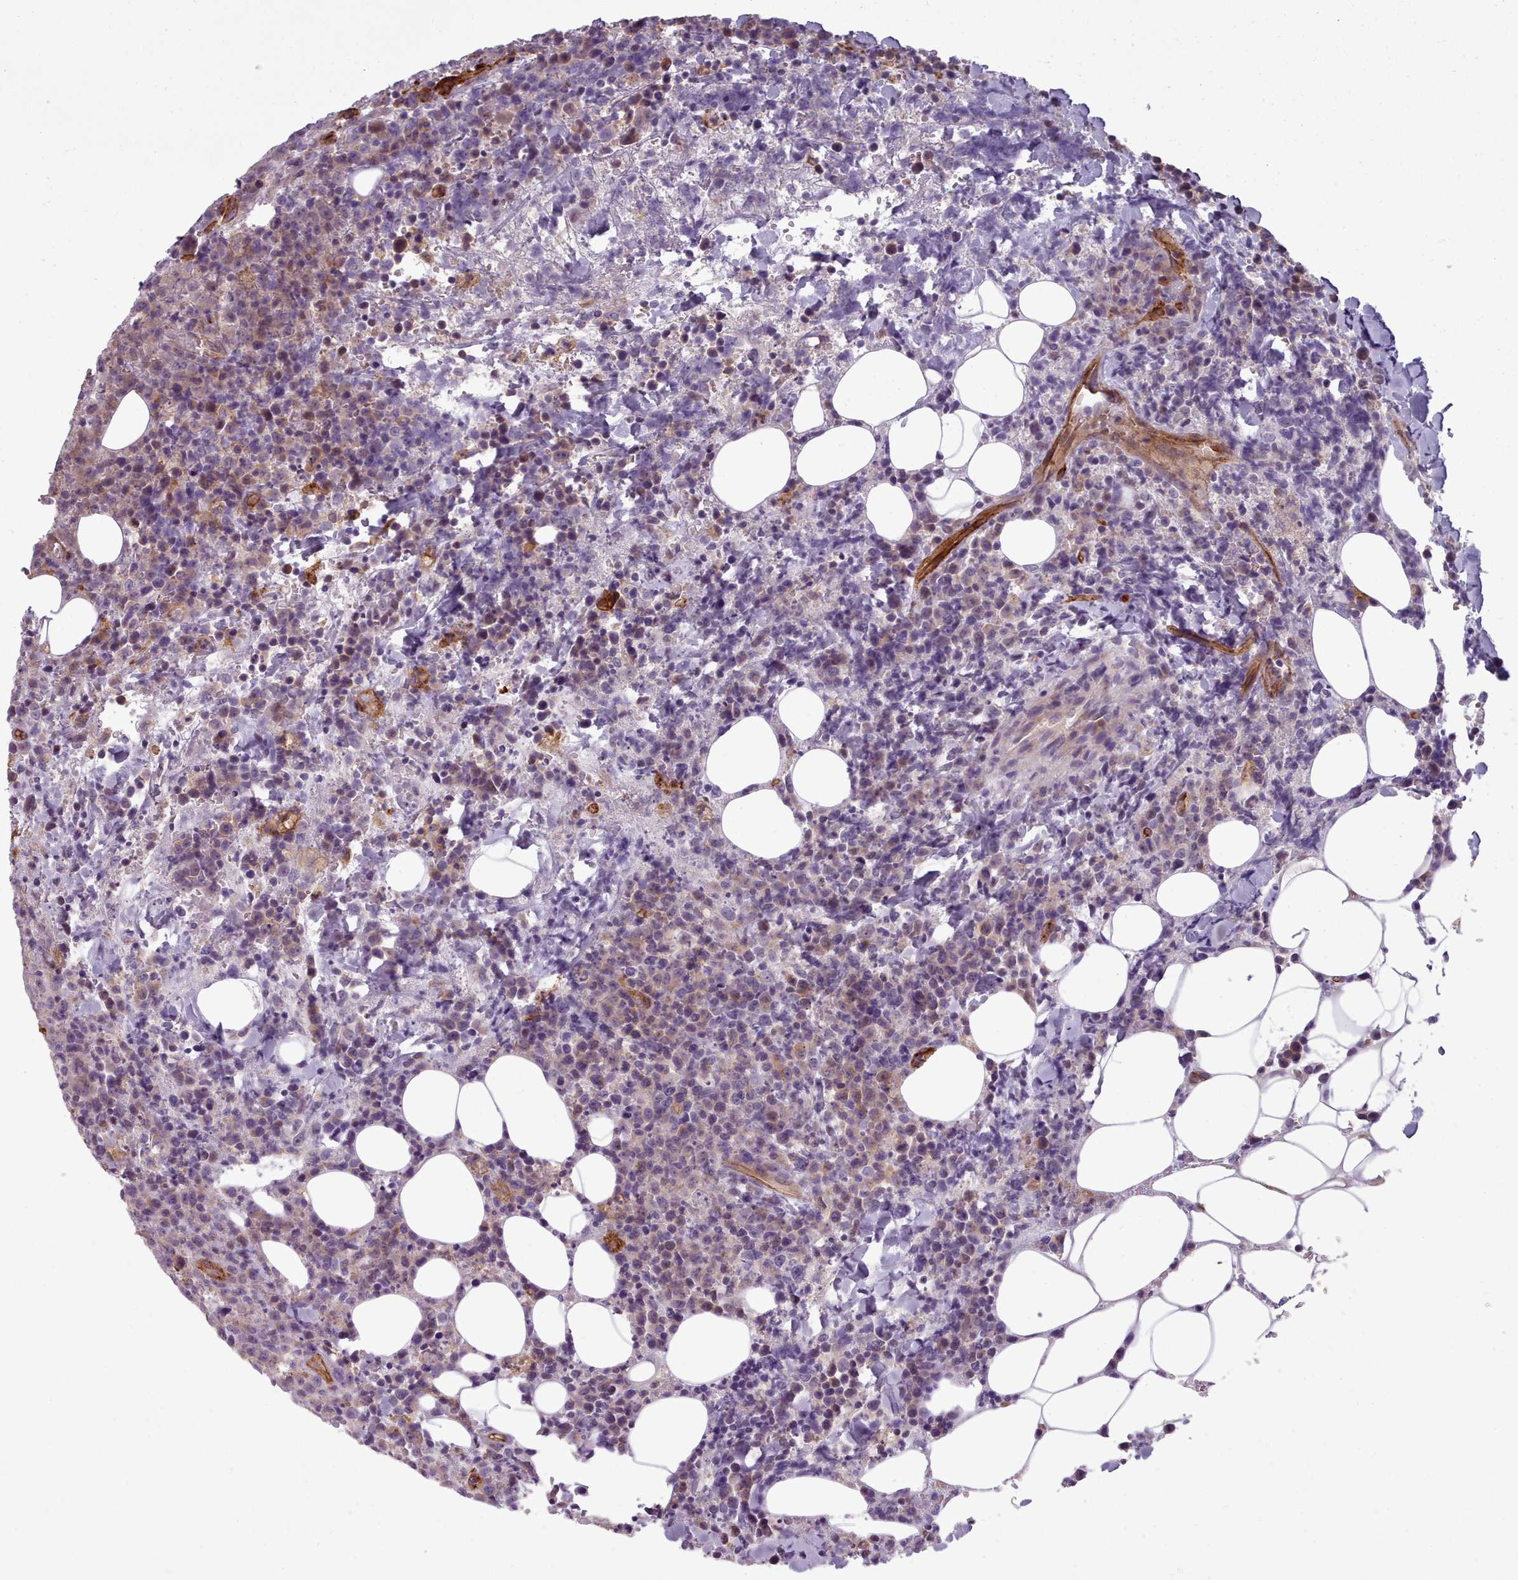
{"staining": {"intensity": "weak", "quantity": "<25%", "location": "cytoplasmic/membranous"}, "tissue": "lymphoma", "cell_type": "Tumor cells", "image_type": "cancer", "snomed": [{"axis": "morphology", "description": "Malignant lymphoma, non-Hodgkin's type, High grade"}, {"axis": "topography", "description": "Lymph node"}], "caption": "Histopathology image shows no protein staining in tumor cells of high-grade malignant lymphoma, non-Hodgkin's type tissue.", "gene": "CD300LF", "patient": {"sex": "male", "age": 16}}